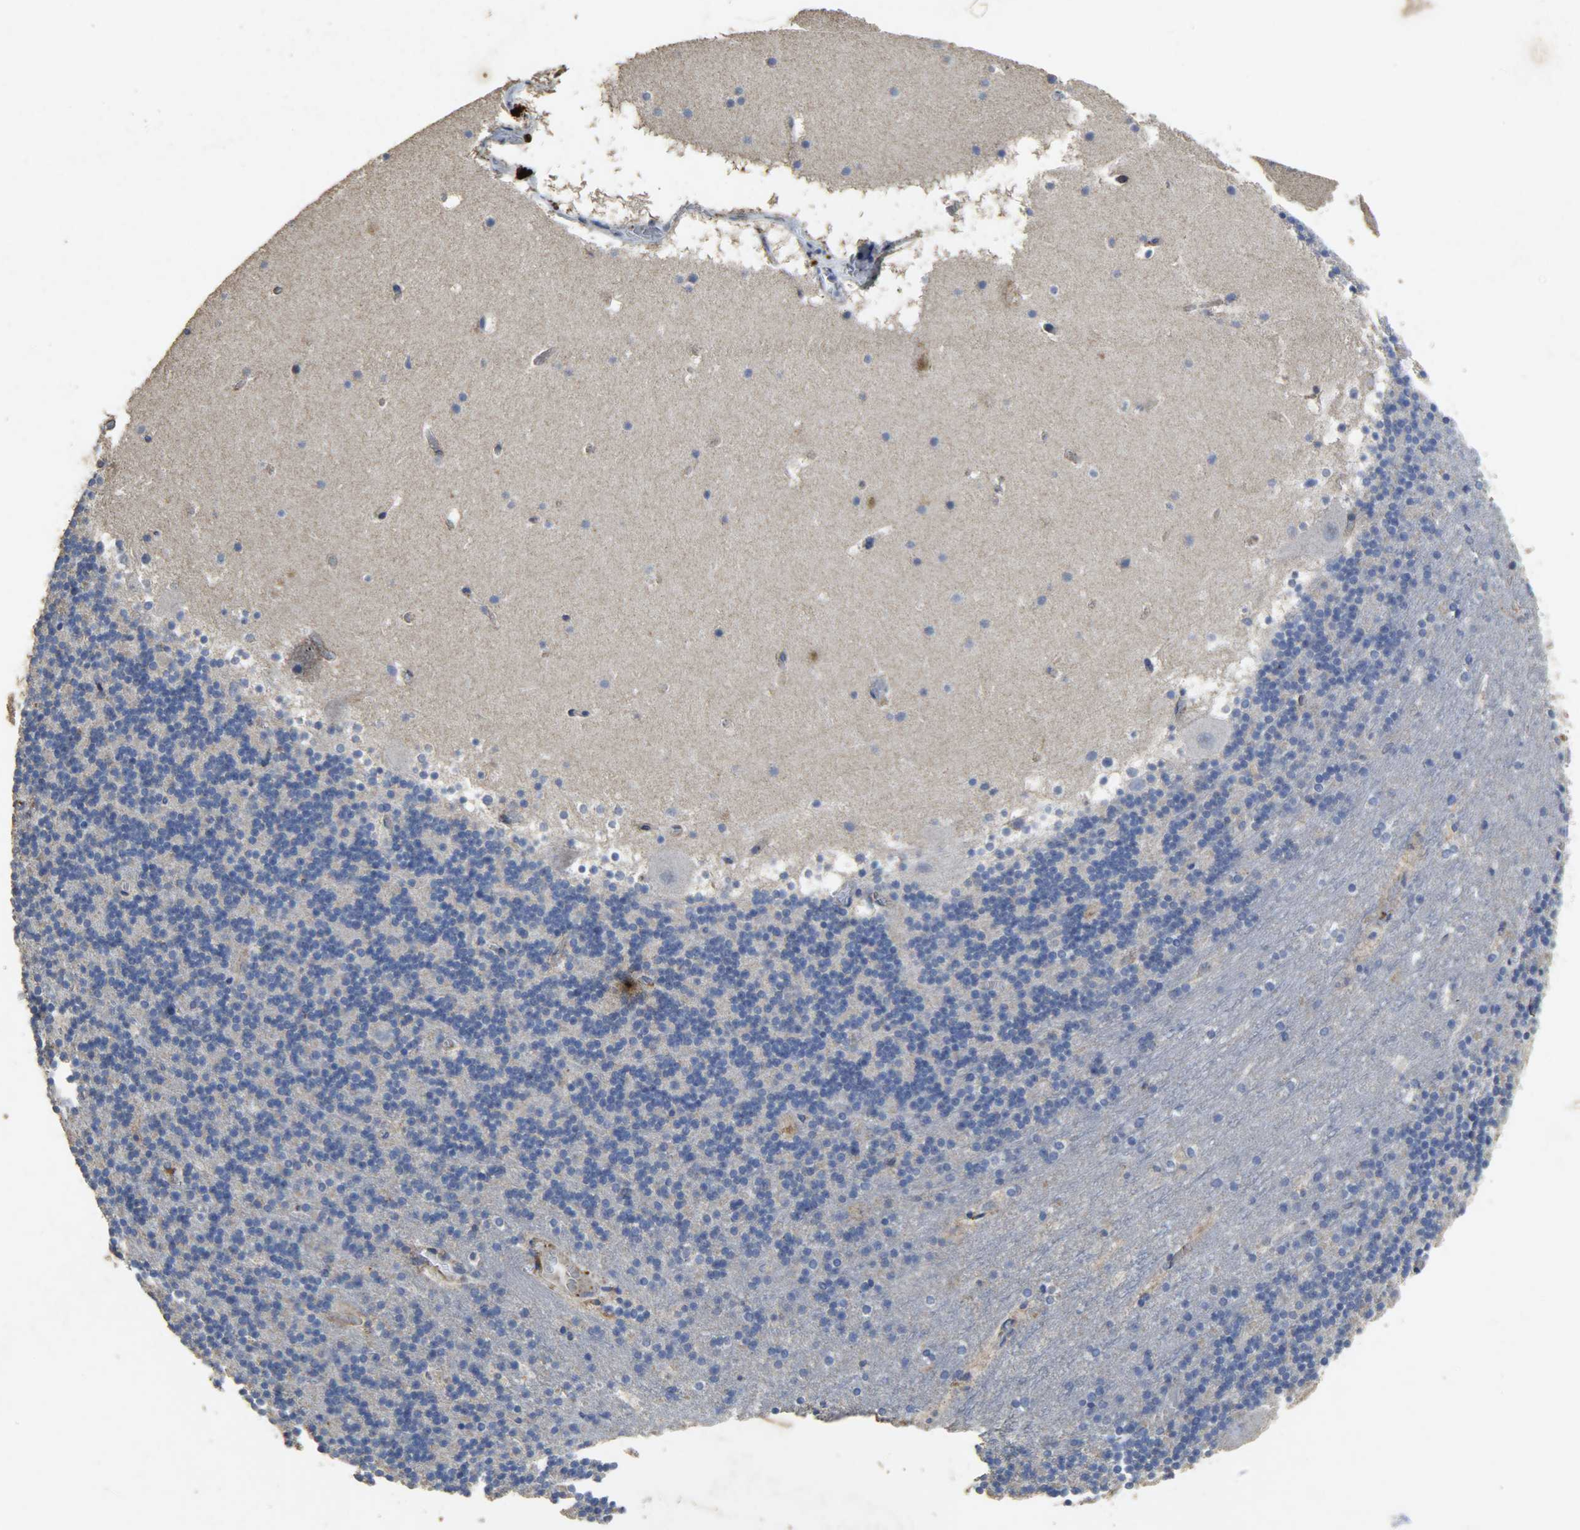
{"staining": {"intensity": "moderate", "quantity": "<25%", "location": "cytoplasmic/membranous"}, "tissue": "cerebellum", "cell_type": "Cells in granular layer", "image_type": "normal", "snomed": [{"axis": "morphology", "description": "Normal tissue, NOS"}, {"axis": "topography", "description": "Cerebellum"}], "caption": "Immunohistochemical staining of normal human cerebellum shows <25% levels of moderate cytoplasmic/membranous protein expression in approximately <25% of cells in granular layer.", "gene": "TPM4", "patient": {"sex": "male", "age": 45}}